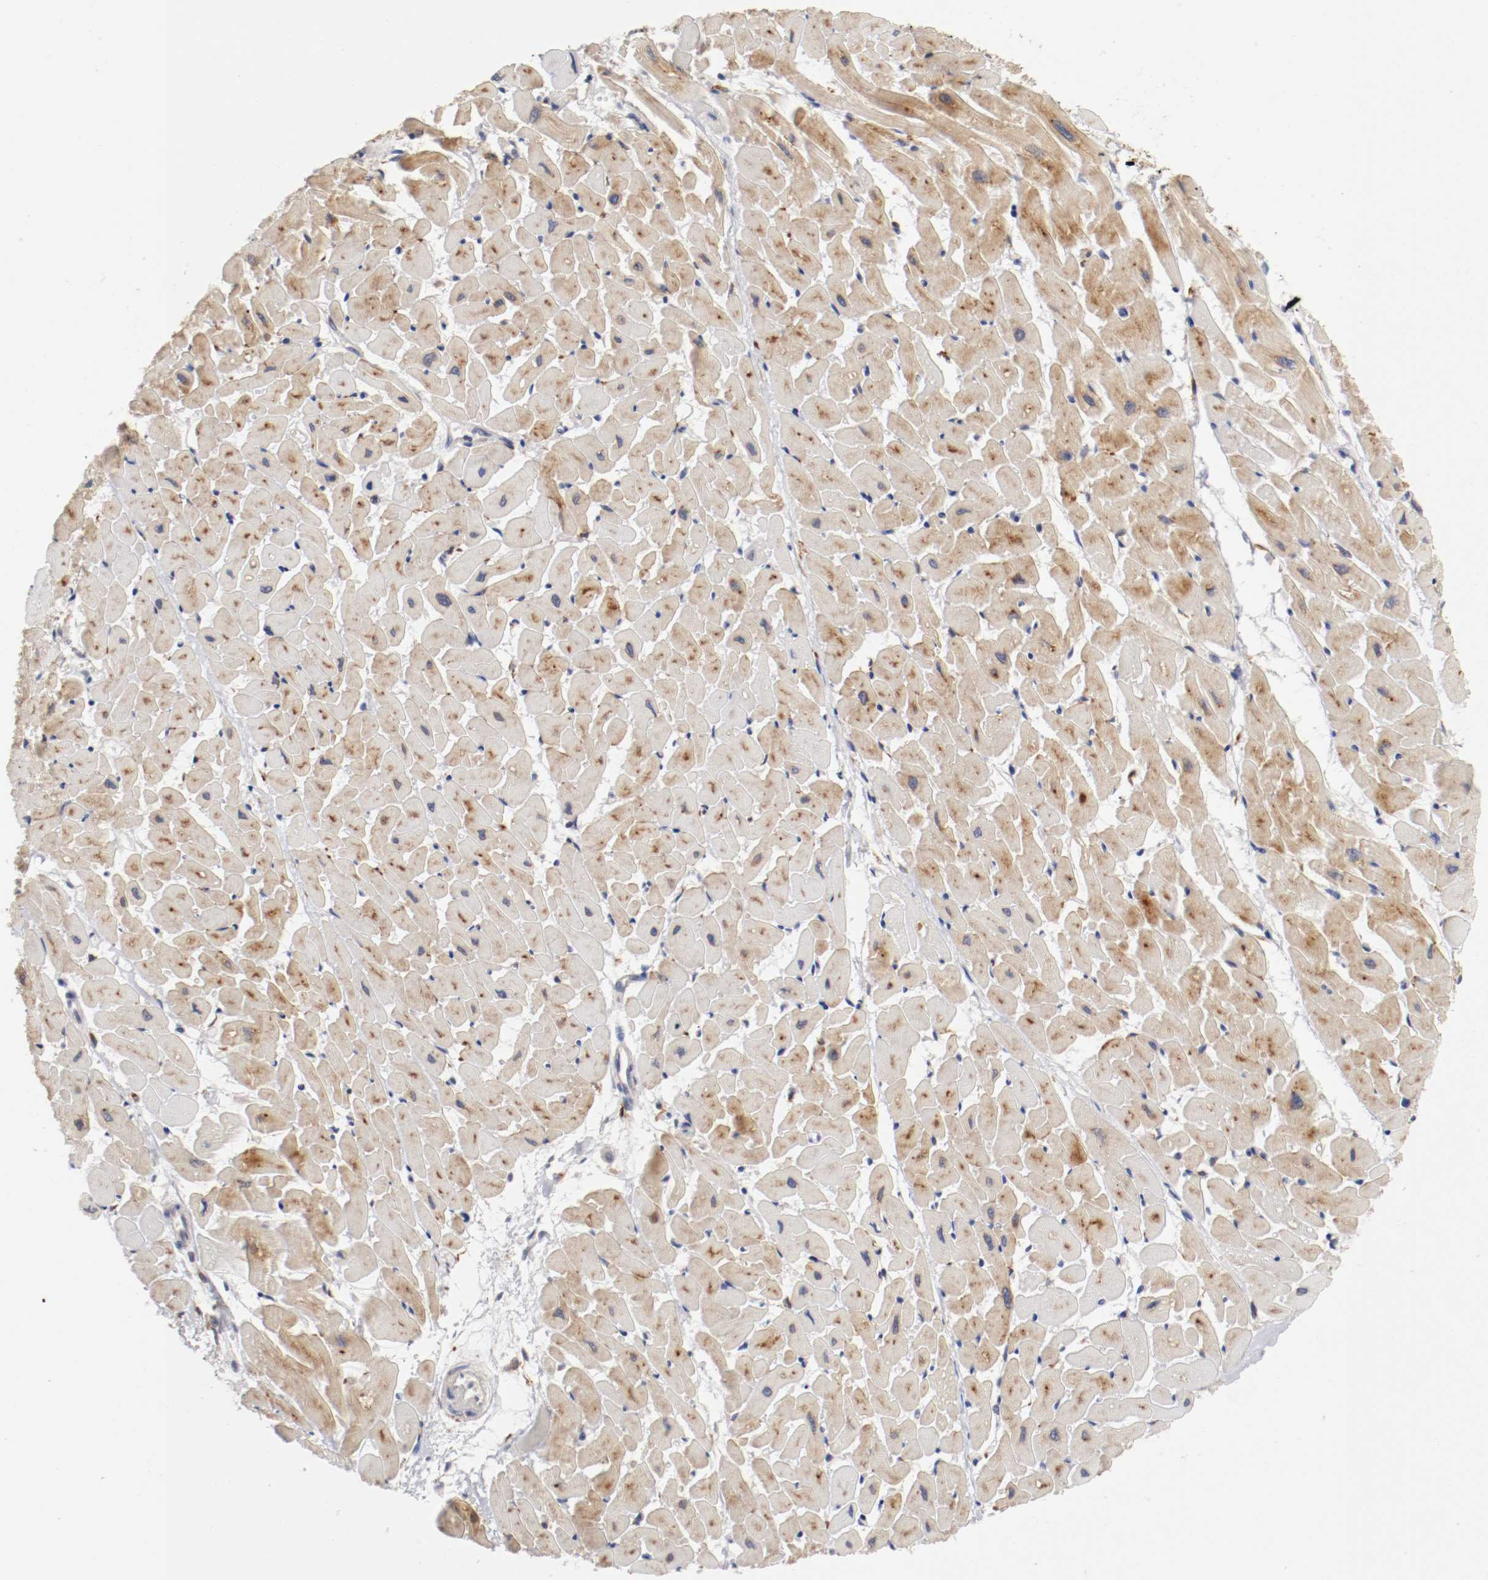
{"staining": {"intensity": "weak", "quantity": ">75%", "location": "cytoplasmic/membranous"}, "tissue": "heart muscle", "cell_type": "Cardiomyocytes", "image_type": "normal", "snomed": [{"axis": "morphology", "description": "Normal tissue, NOS"}, {"axis": "topography", "description": "Heart"}], "caption": "Immunohistochemistry (IHC) staining of benign heart muscle, which exhibits low levels of weak cytoplasmic/membranous staining in about >75% of cardiomyocytes indicating weak cytoplasmic/membranous protein staining. The staining was performed using DAB (3,3'-diaminobenzidine) (brown) for protein detection and nuclei were counterstained in hematoxylin (blue).", "gene": "FKBP3", "patient": {"sex": "female", "age": 19}}